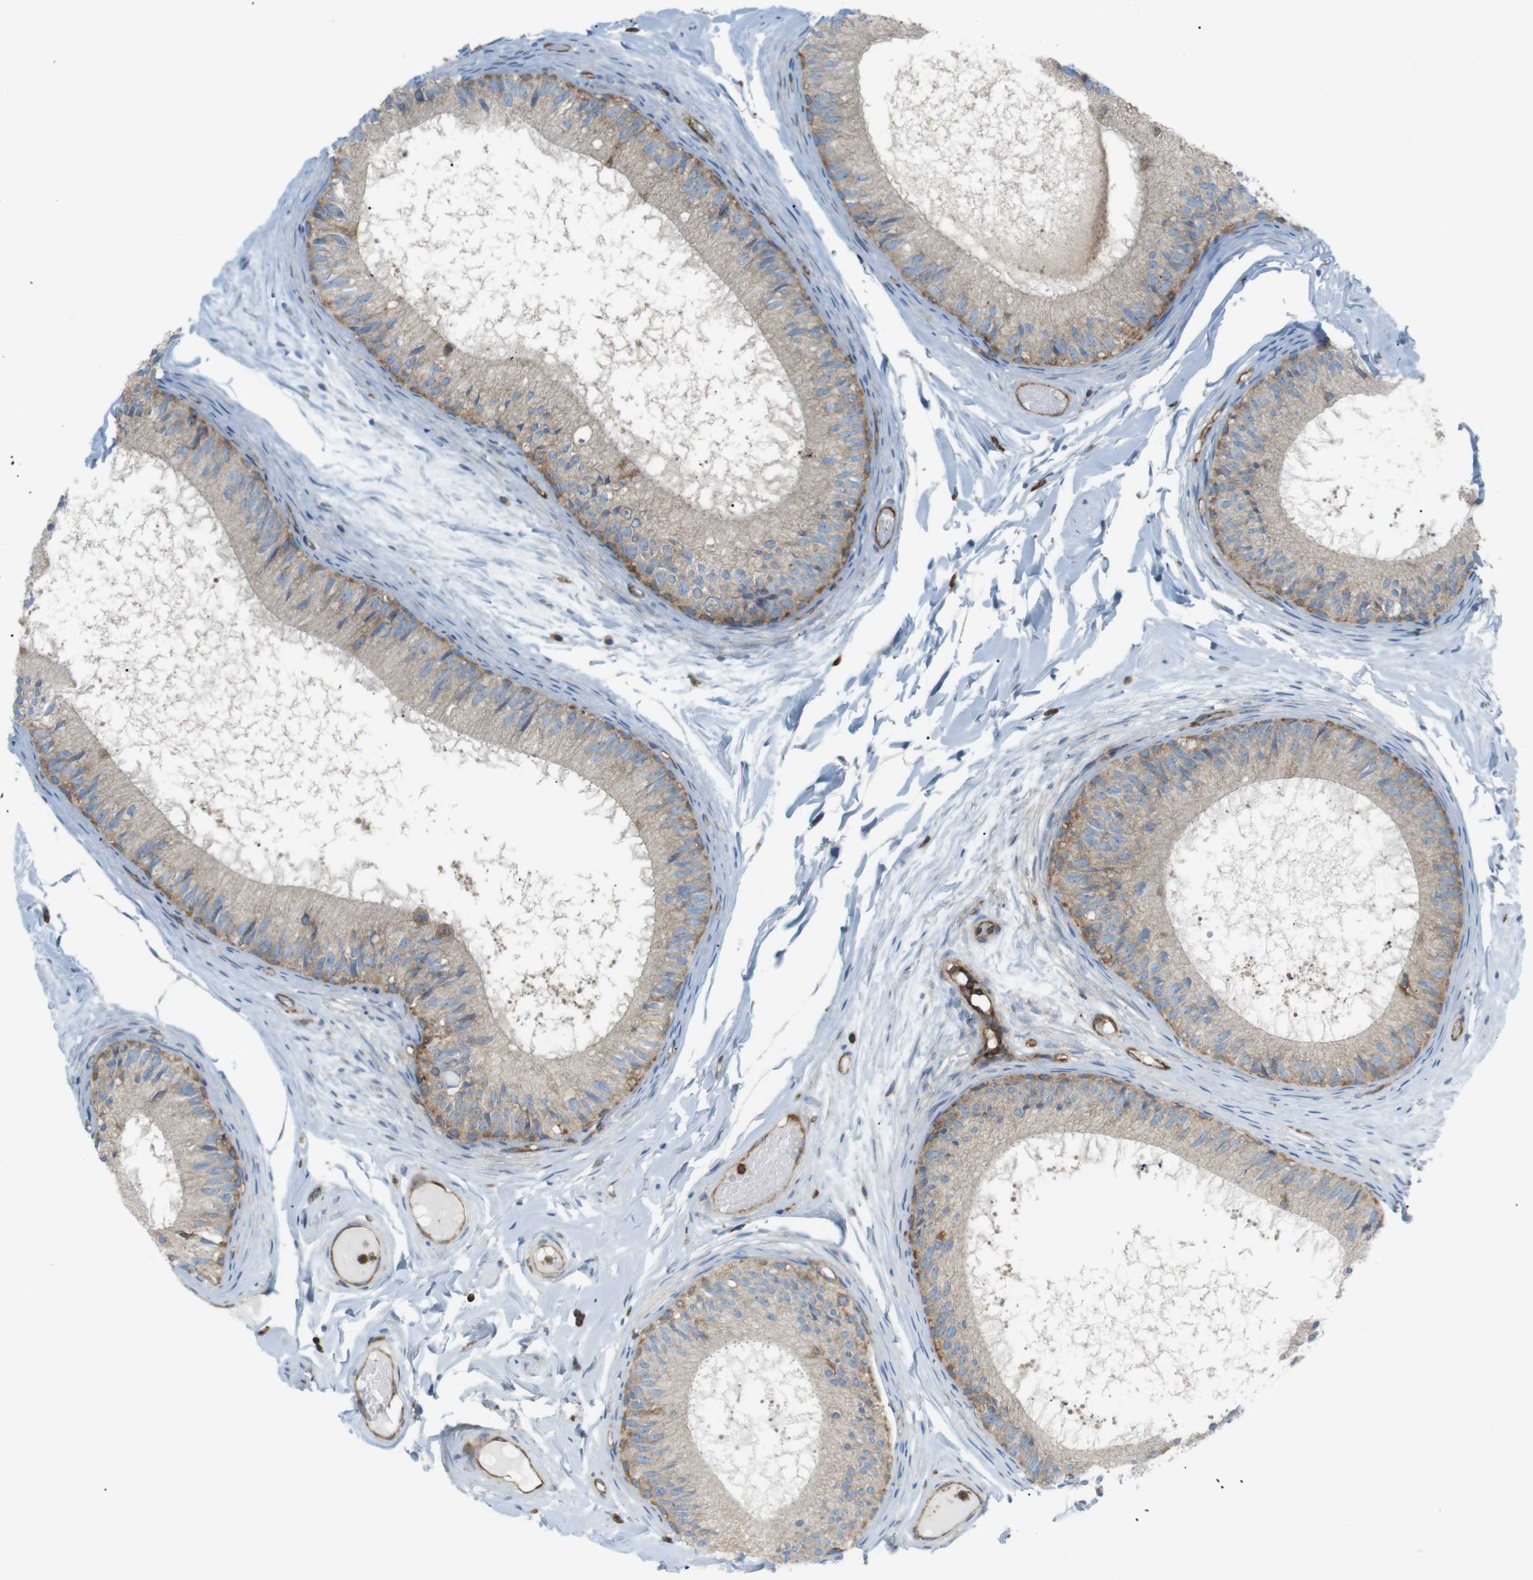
{"staining": {"intensity": "moderate", "quantity": "25%-75%", "location": "cytoplasmic/membranous"}, "tissue": "epididymis", "cell_type": "Glandular cells", "image_type": "normal", "snomed": [{"axis": "morphology", "description": "Normal tissue, NOS"}, {"axis": "topography", "description": "Epididymis"}], "caption": "Human epididymis stained for a protein (brown) exhibits moderate cytoplasmic/membranous positive staining in about 25%-75% of glandular cells.", "gene": "FLII", "patient": {"sex": "male", "age": 46}}